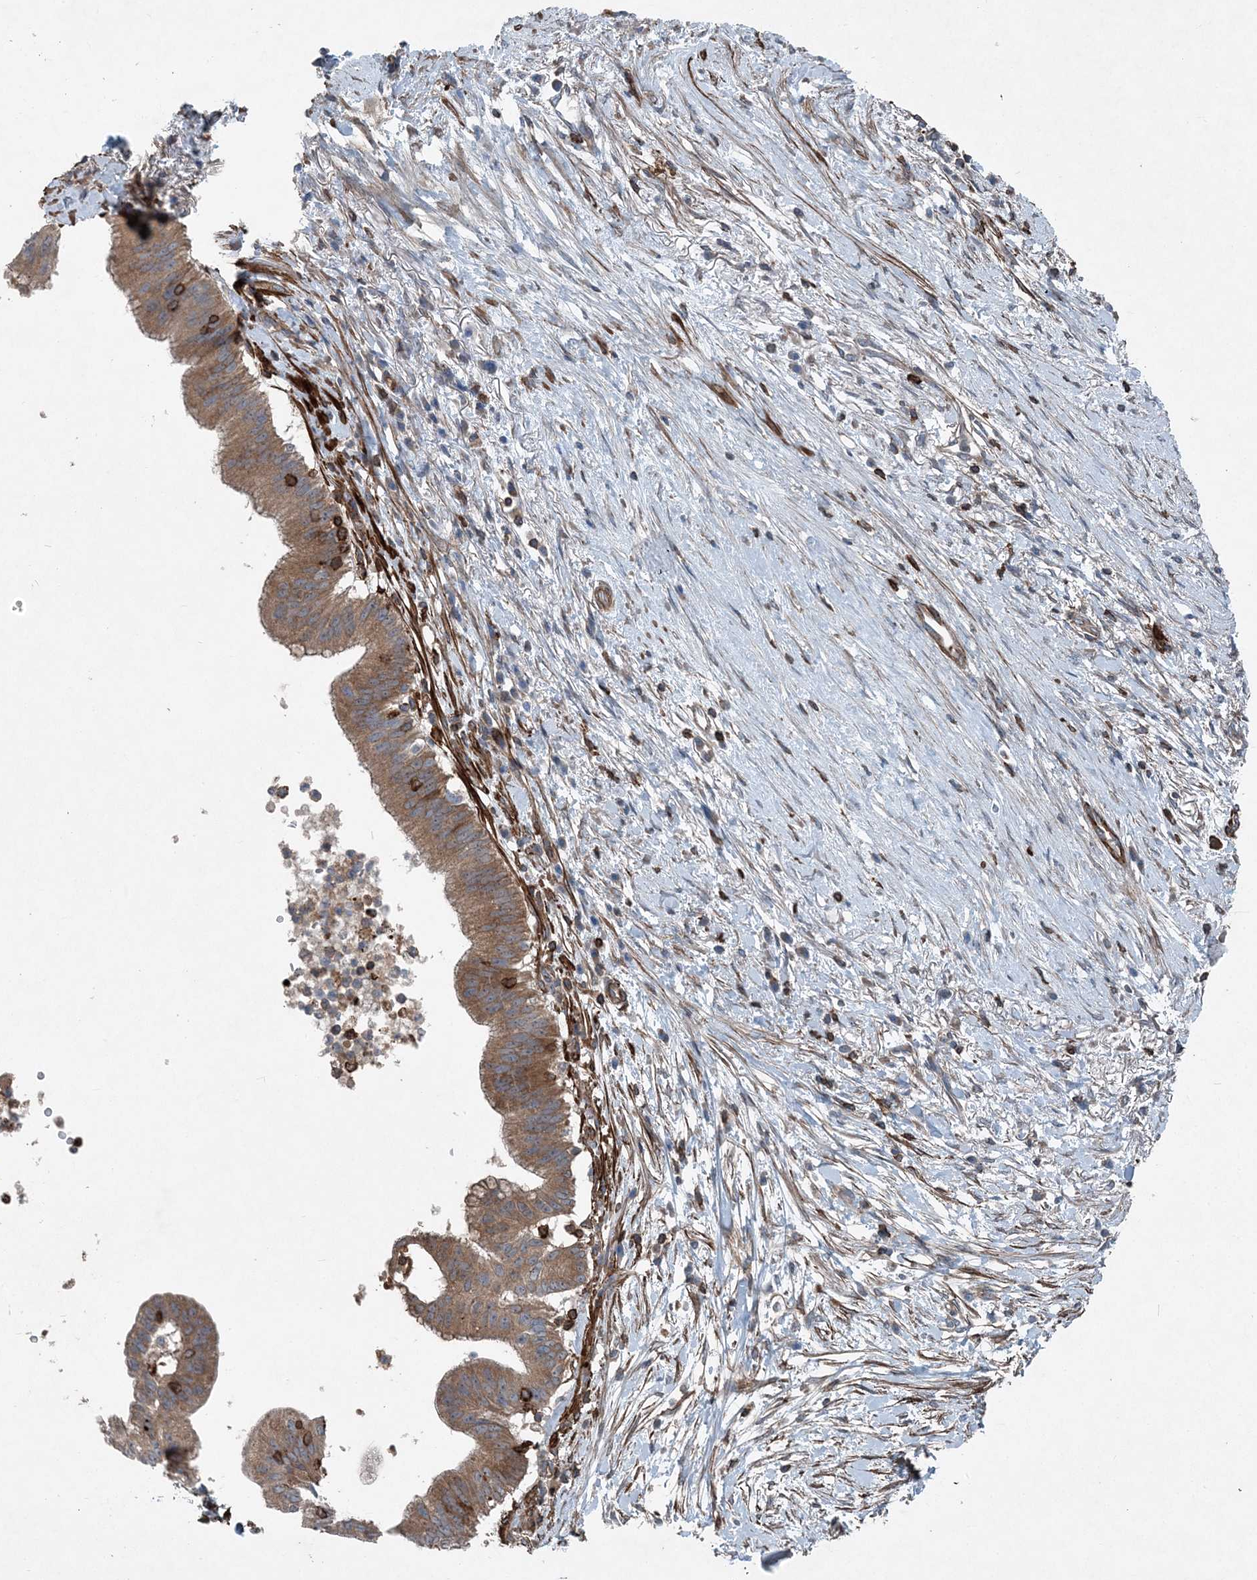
{"staining": {"intensity": "moderate", "quantity": ">75%", "location": "cytoplasmic/membranous"}, "tissue": "pancreatic cancer", "cell_type": "Tumor cells", "image_type": "cancer", "snomed": [{"axis": "morphology", "description": "Adenocarcinoma, NOS"}, {"axis": "topography", "description": "Pancreas"}], "caption": "Human adenocarcinoma (pancreatic) stained with a protein marker exhibits moderate staining in tumor cells.", "gene": "DGUOK", "patient": {"sex": "male", "age": 68}}